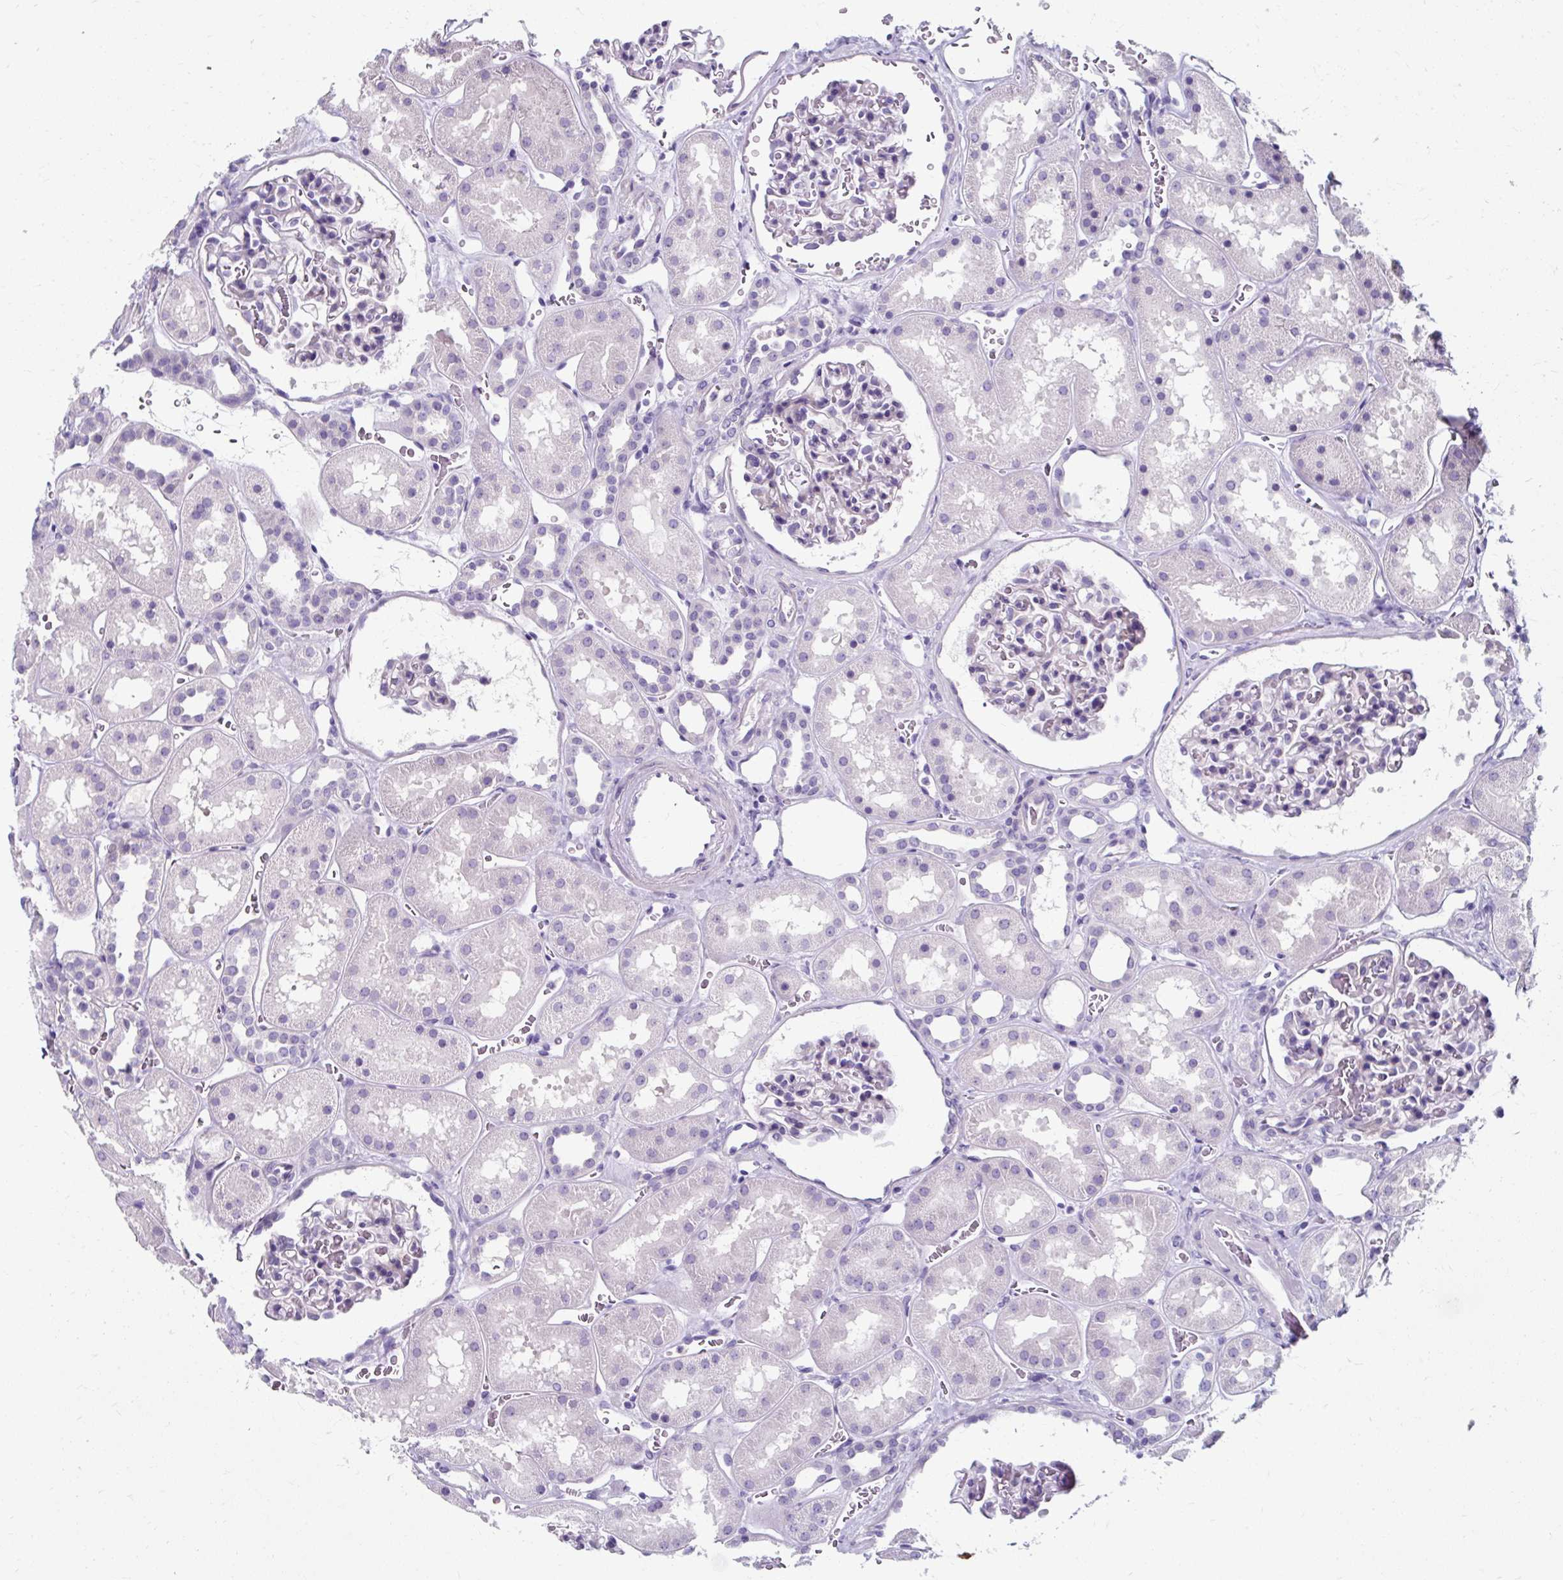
{"staining": {"intensity": "negative", "quantity": "none", "location": "none"}, "tissue": "kidney", "cell_type": "Cells in glomeruli", "image_type": "normal", "snomed": [{"axis": "morphology", "description": "Normal tissue, NOS"}, {"axis": "topography", "description": "Kidney"}], "caption": "This image is of benign kidney stained with immunohistochemistry to label a protein in brown with the nuclei are counter-stained blue. There is no staining in cells in glomeruli.", "gene": "ZNF555", "patient": {"sex": "female", "age": 41}}